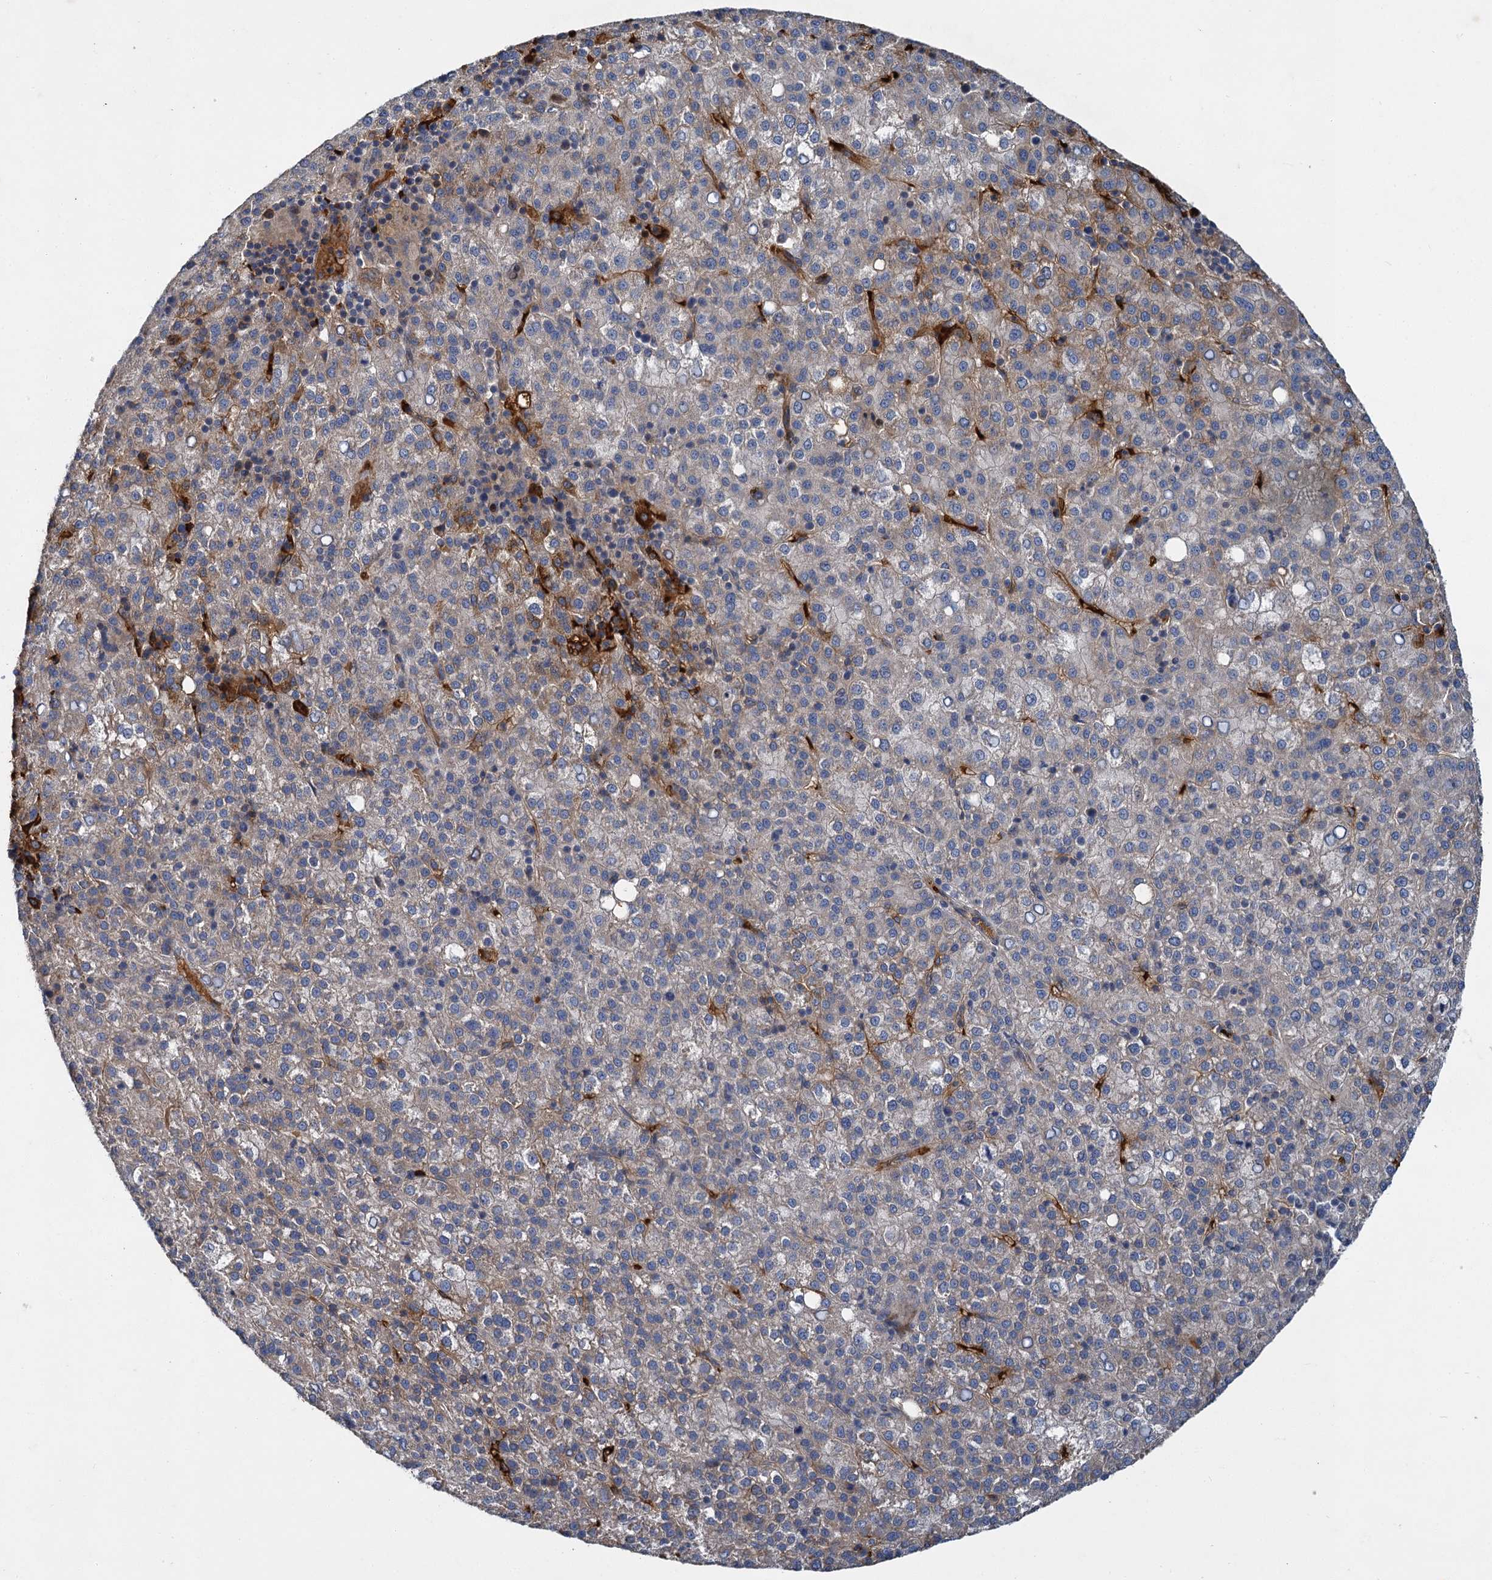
{"staining": {"intensity": "weak", "quantity": "<25%", "location": "cytoplasmic/membranous"}, "tissue": "liver cancer", "cell_type": "Tumor cells", "image_type": "cancer", "snomed": [{"axis": "morphology", "description": "Carcinoma, Hepatocellular, NOS"}, {"axis": "topography", "description": "Liver"}], "caption": "This histopathology image is of liver hepatocellular carcinoma stained with immunohistochemistry to label a protein in brown with the nuclei are counter-stained blue. There is no positivity in tumor cells.", "gene": "BCS1L", "patient": {"sex": "female", "age": 58}}